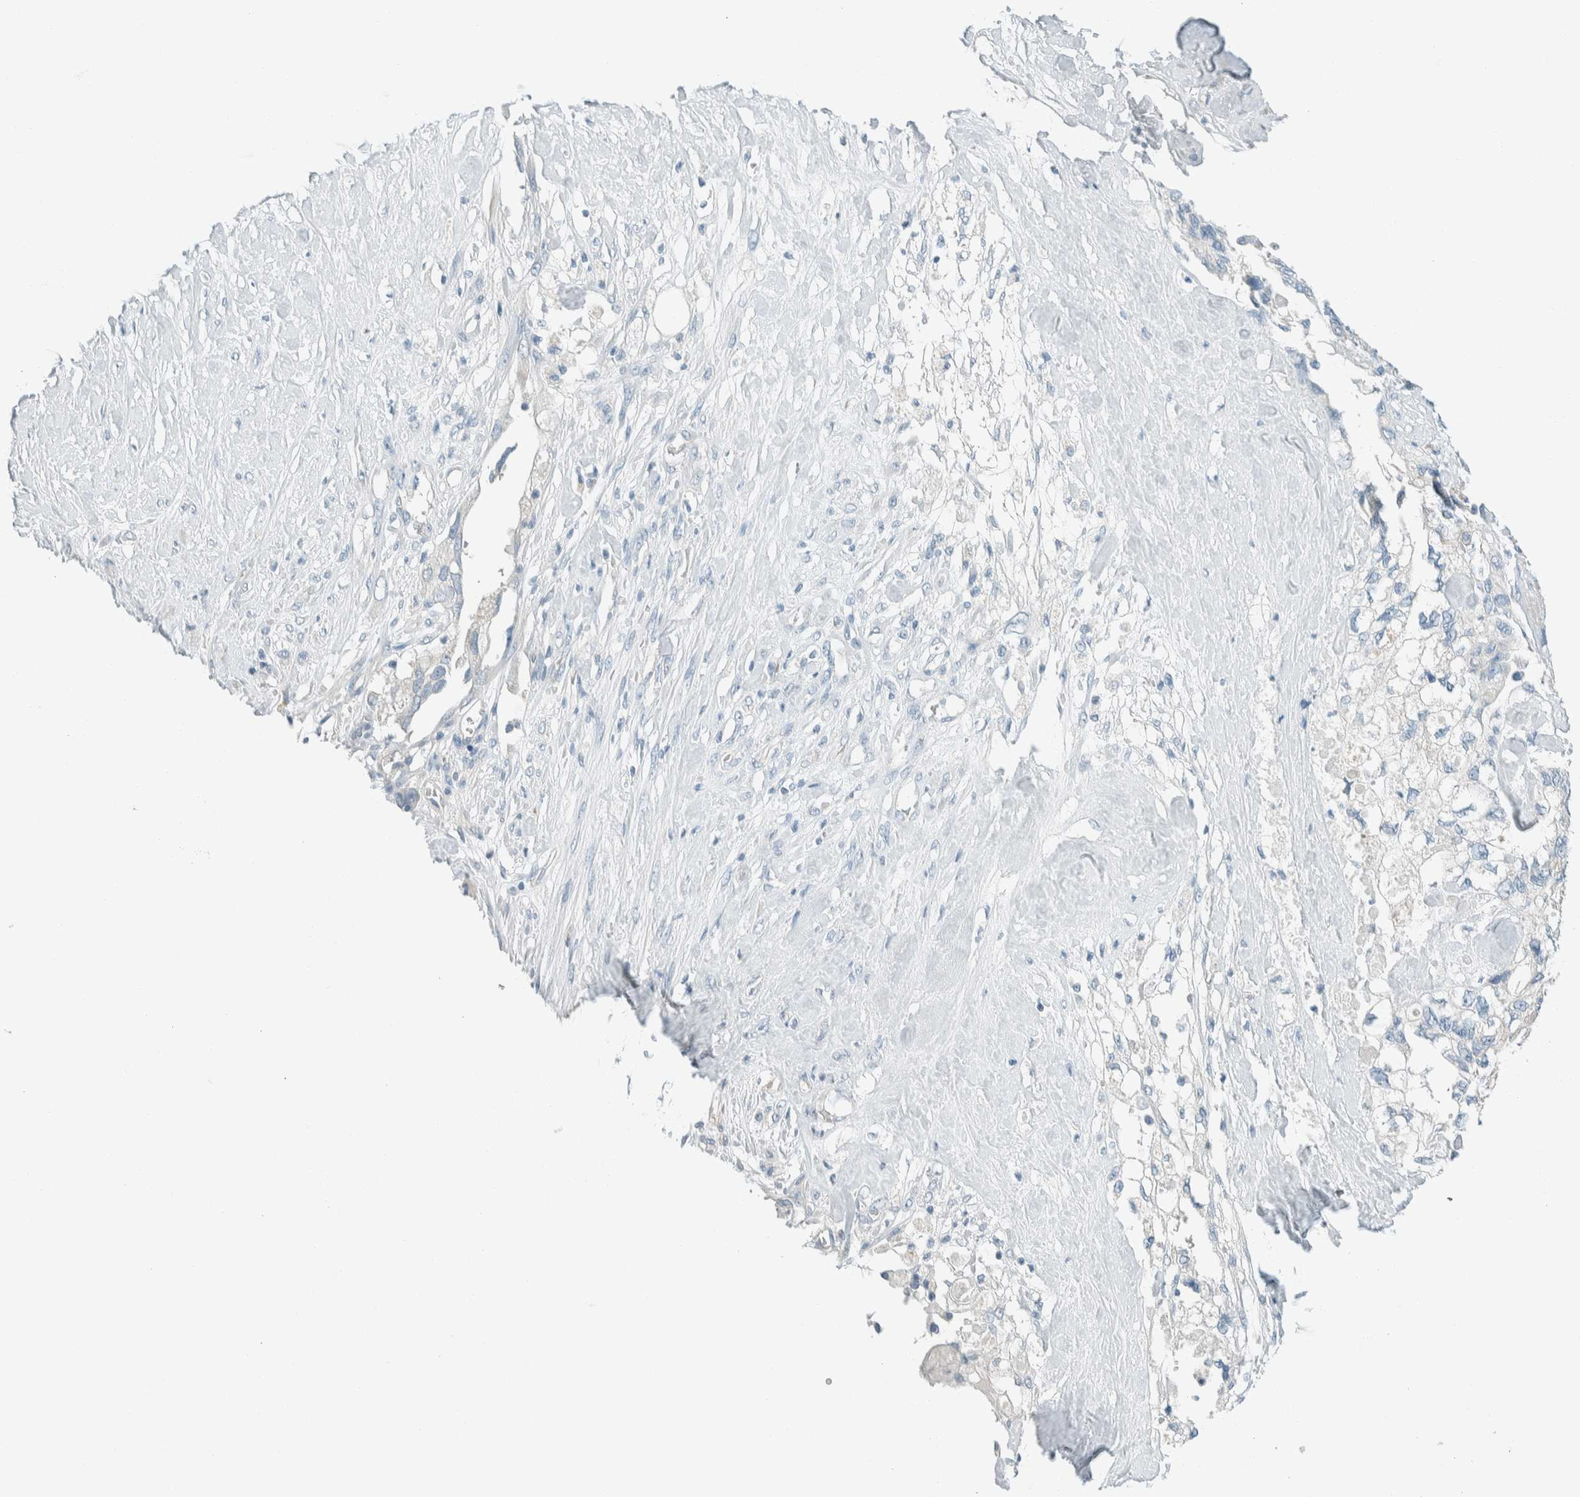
{"staining": {"intensity": "negative", "quantity": "none", "location": "none"}, "tissue": "pancreatic cancer", "cell_type": "Tumor cells", "image_type": "cancer", "snomed": [{"axis": "morphology", "description": "Adenocarcinoma, NOS"}, {"axis": "topography", "description": "Pancreas"}], "caption": "Tumor cells show no significant protein expression in adenocarcinoma (pancreatic). The staining was performed using DAB to visualize the protein expression in brown, while the nuclei were stained in blue with hematoxylin (Magnification: 20x).", "gene": "SLFN12", "patient": {"sex": "female", "age": 56}}